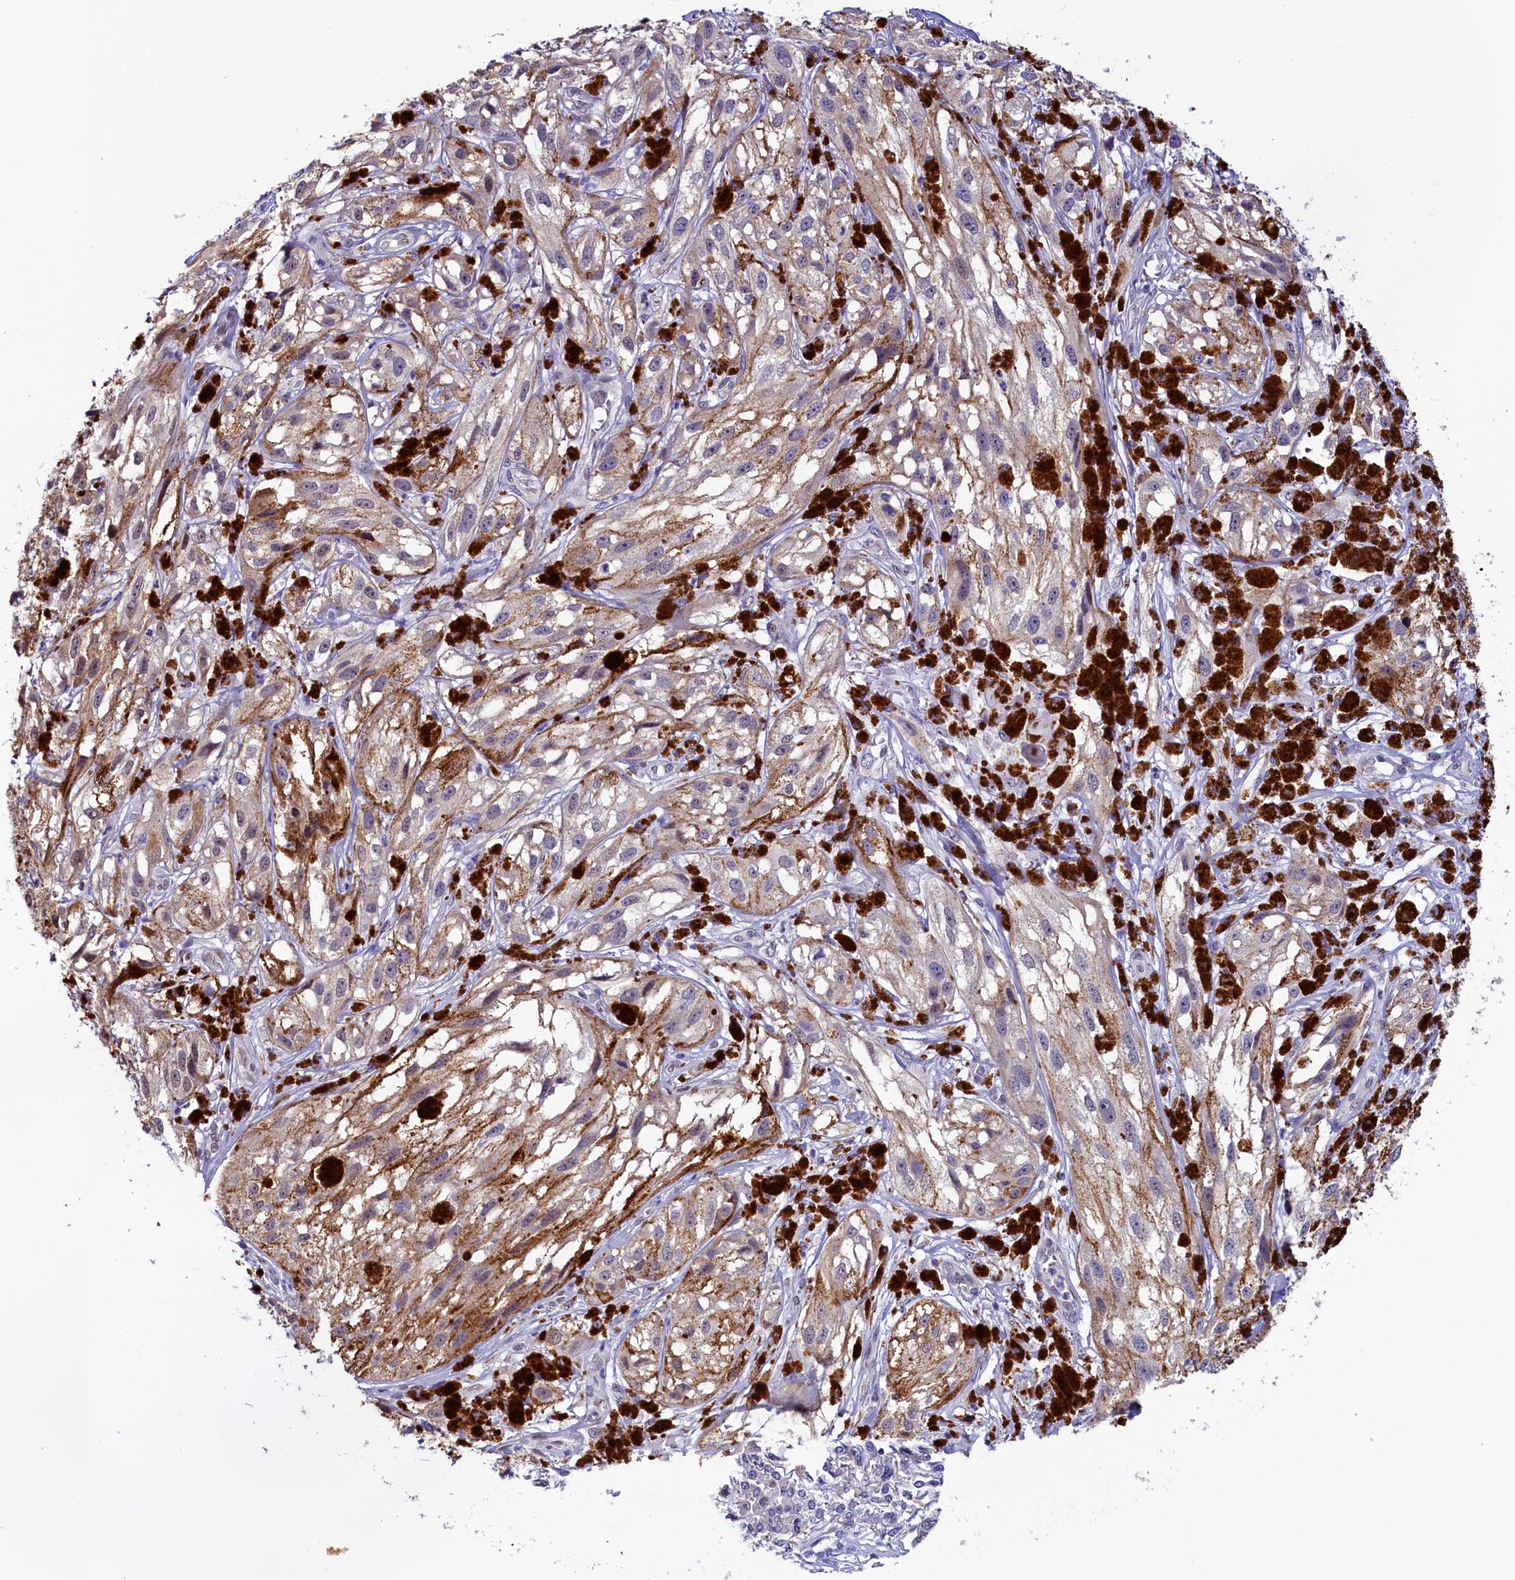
{"staining": {"intensity": "negative", "quantity": "none", "location": "none"}, "tissue": "melanoma", "cell_type": "Tumor cells", "image_type": "cancer", "snomed": [{"axis": "morphology", "description": "Malignant melanoma, NOS"}, {"axis": "topography", "description": "Skin"}], "caption": "IHC photomicrograph of human melanoma stained for a protein (brown), which shows no staining in tumor cells.", "gene": "FLYWCH2", "patient": {"sex": "male", "age": 88}}